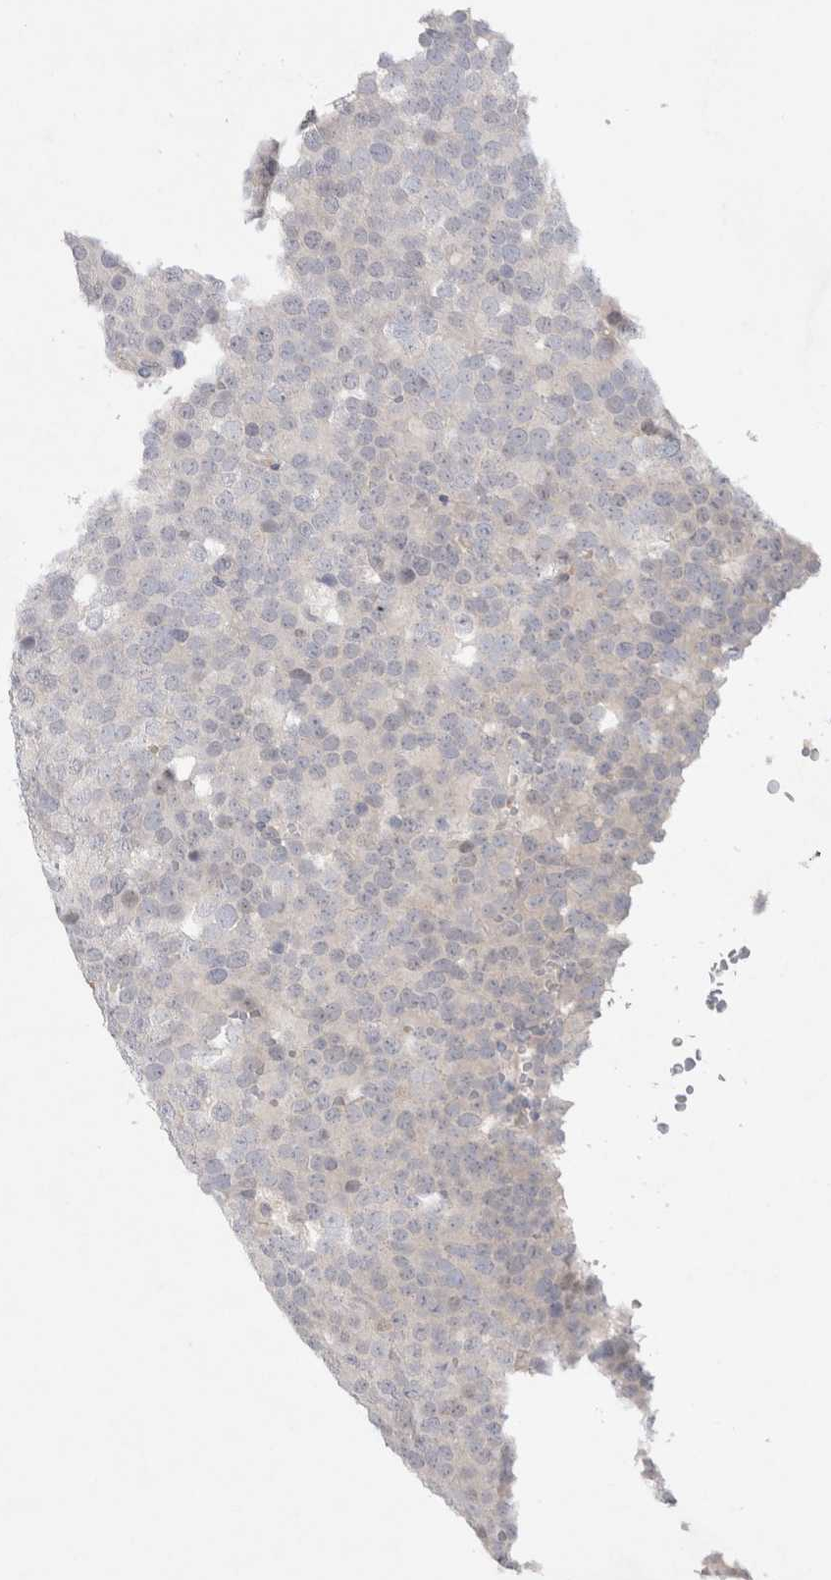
{"staining": {"intensity": "negative", "quantity": "none", "location": "none"}, "tissue": "testis cancer", "cell_type": "Tumor cells", "image_type": "cancer", "snomed": [{"axis": "morphology", "description": "Seminoma, NOS"}, {"axis": "topography", "description": "Testis"}], "caption": "High magnification brightfield microscopy of testis cancer (seminoma) stained with DAB (3,3'-diaminobenzidine) (brown) and counterstained with hematoxylin (blue): tumor cells show no significant staining.", "gene": "BZW2", "patient": {"sex": "male", "age": 71}}